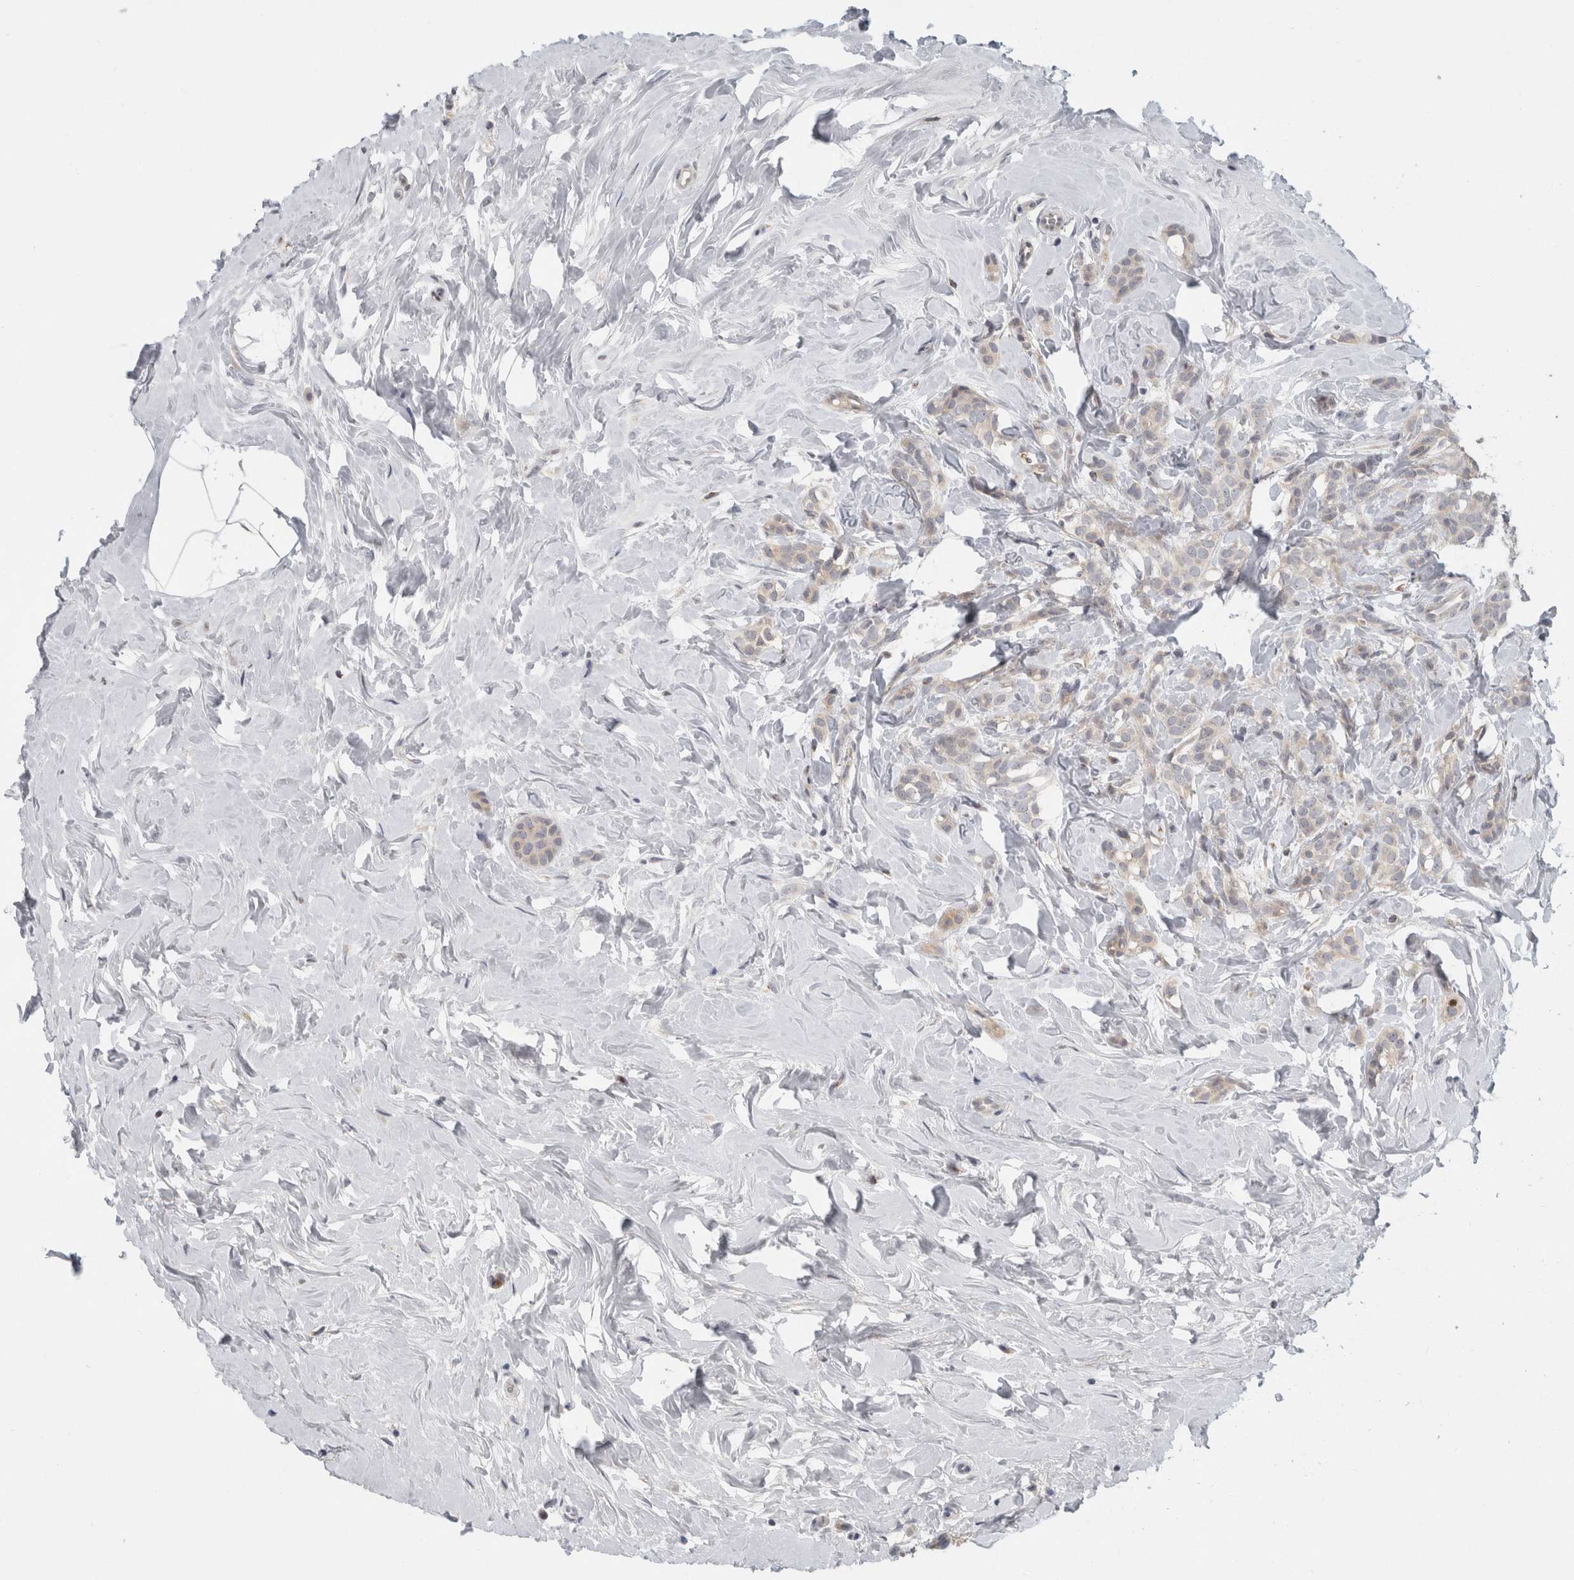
{"staining": {"intensity": "weak", "quantity": "25%-75%", "location": "cytoplasmic/membranous"}, "tissue": "breast cancer", "cell_type": "Tumor cells", "image_type": "cancer", "snomed": [{"axis": "morphology", "description": "Lobular carcinoma, in situ"}, {"axis": "morphology", "description": "Lobular carcinoma"}, {"axis": "topography", "description": "Breast"}], "caption": "Immunohistochemical staining of human breast lobular carcinoma in situ reveals weak cytoplasmic/membranous protein positivity in approximately 25%-75% of tumor cells.", "gene": "MGAT1", "patient": {"sex": "female", "age": 41}}